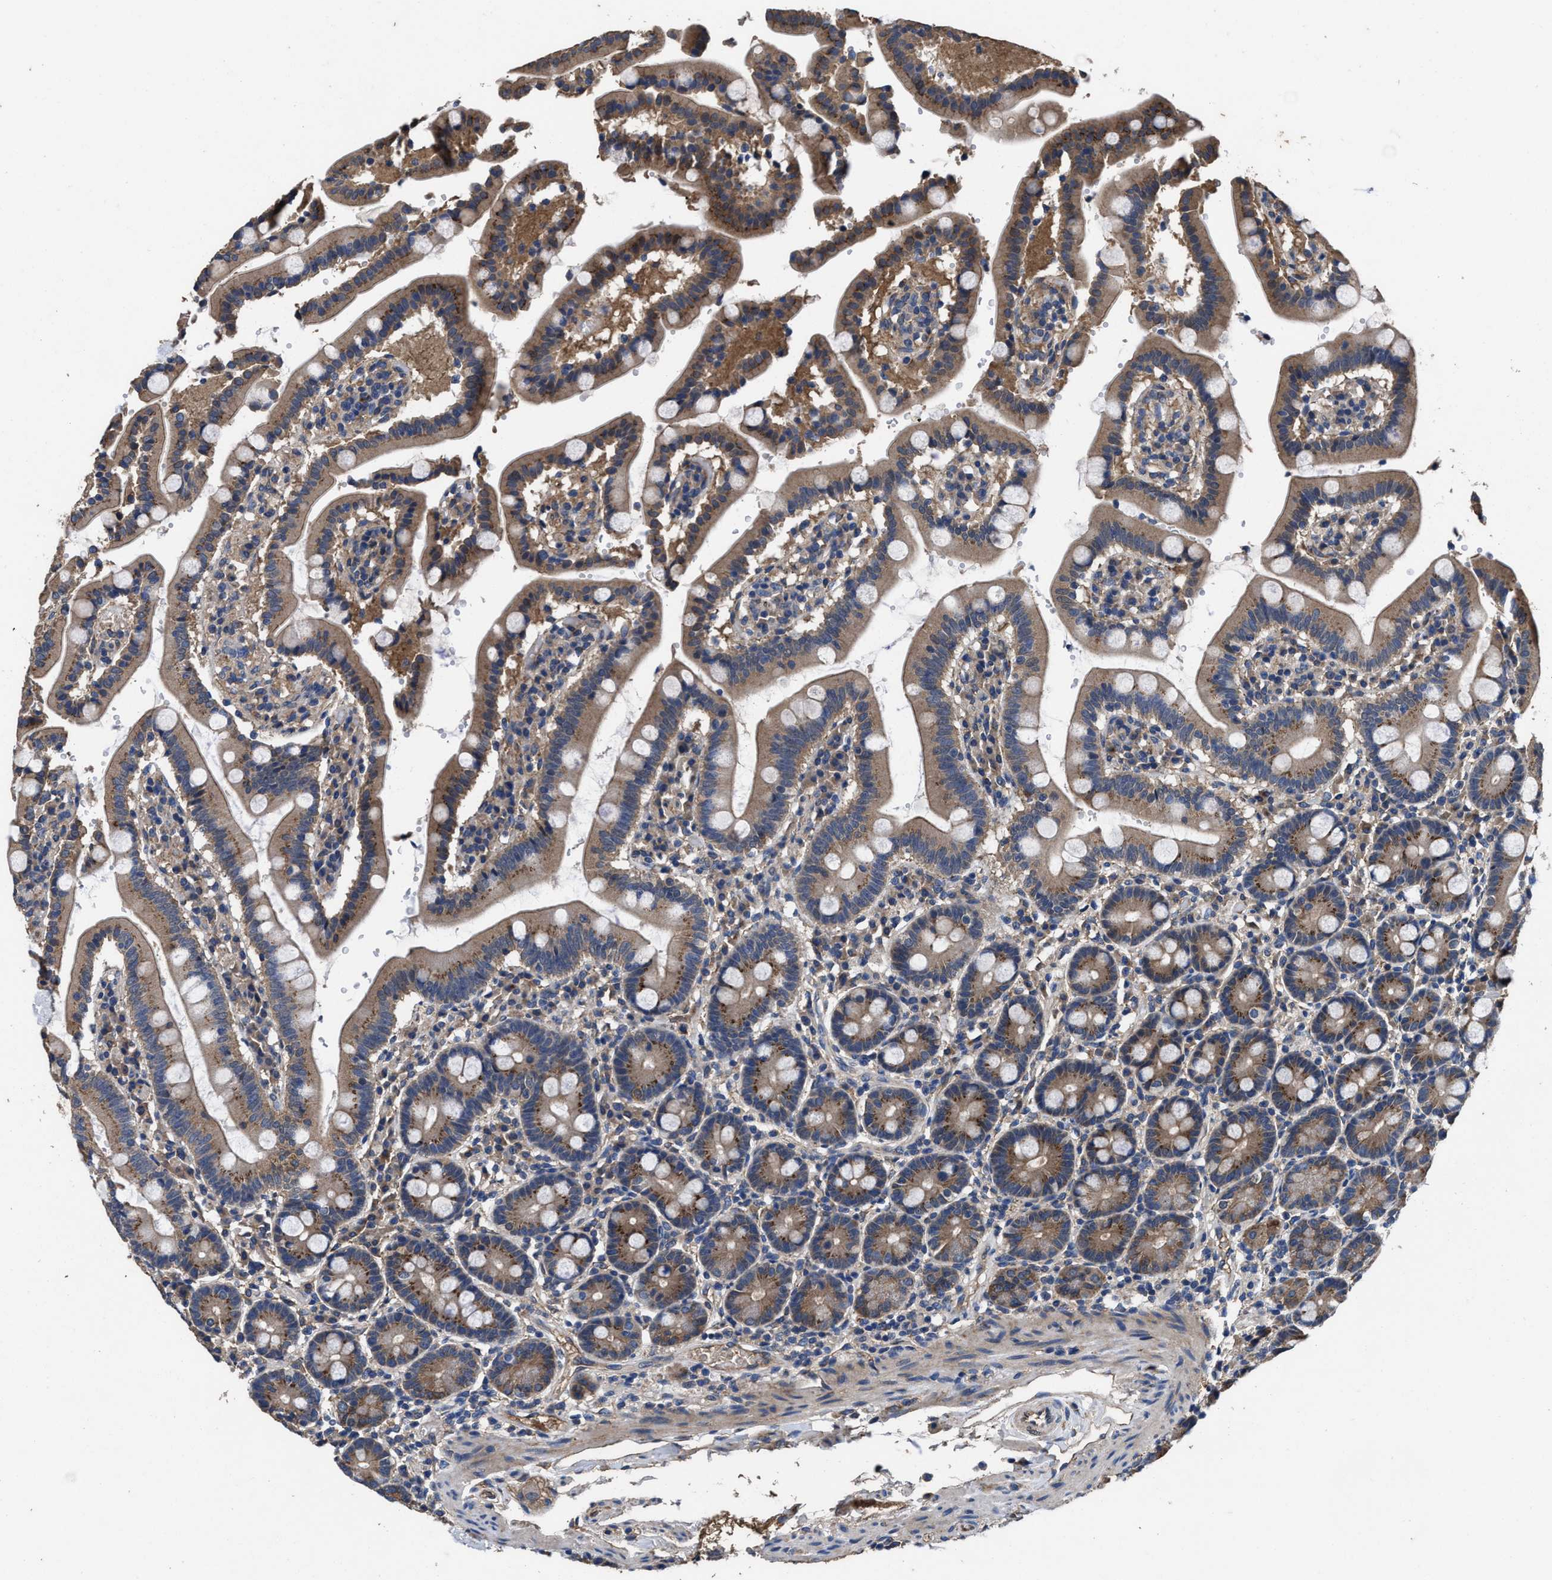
{"staining": {"intensity": "moderate", "quantity": ">75%", "location": "cytoplasmic/membranous"}, "tissue": "duodenum", "cell_type": "Glandular cells", "image_type": "normal", "snomed": [{"axis": "morphology", "description": "Normal tissue, NOS"}, {"axis": "topography", "description": "Small intestine, NOS"}], "caption": "A brown stain shows moderate cytoplasmic/membranous staining of a protein in glandular cells of unremarkable duodenum.", "gene": "IDNK", "patient": {"sex": "female", "age": 71}}